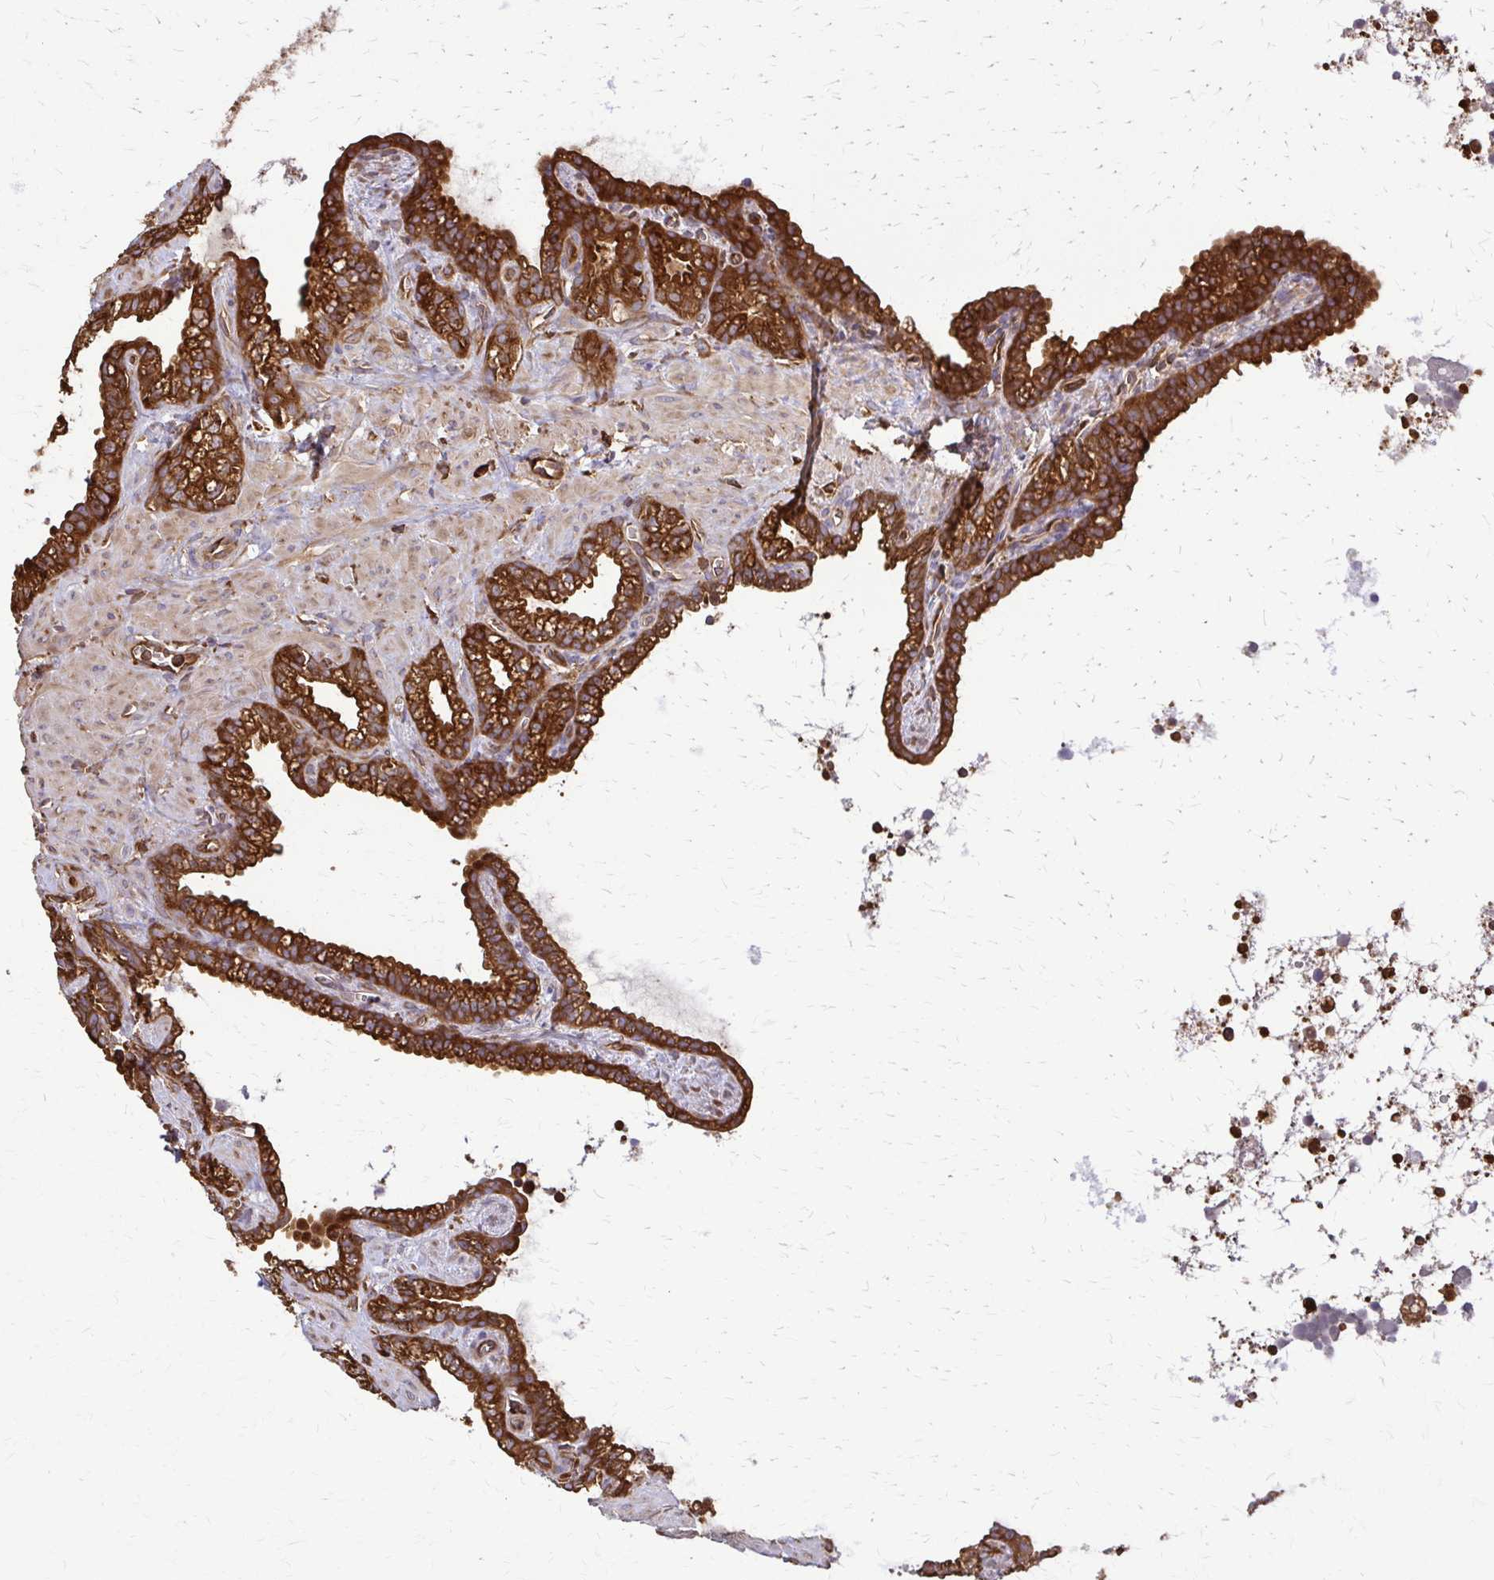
{"staining": {"intensity": "strong", "quantity": ">75%", "location": "cytoplasmic/membranous"}, "tissue": "seminal vesicle", "cell_type": "Glandular cells", "image_type": "normal", "snomed": [{"axis": "morphology", "description": "Normal tissue, NOS"}, {"axis": "topography", "description": "Seminal veicle"}], "caption": "Protein expression analysis of unremarkable seminal vesicle reveals strong cytoplasmic/membranous positivity in approximately >75% of glandular cells.", "gene": "EEF2", "patient": {"sex": "male", "age": 76}}